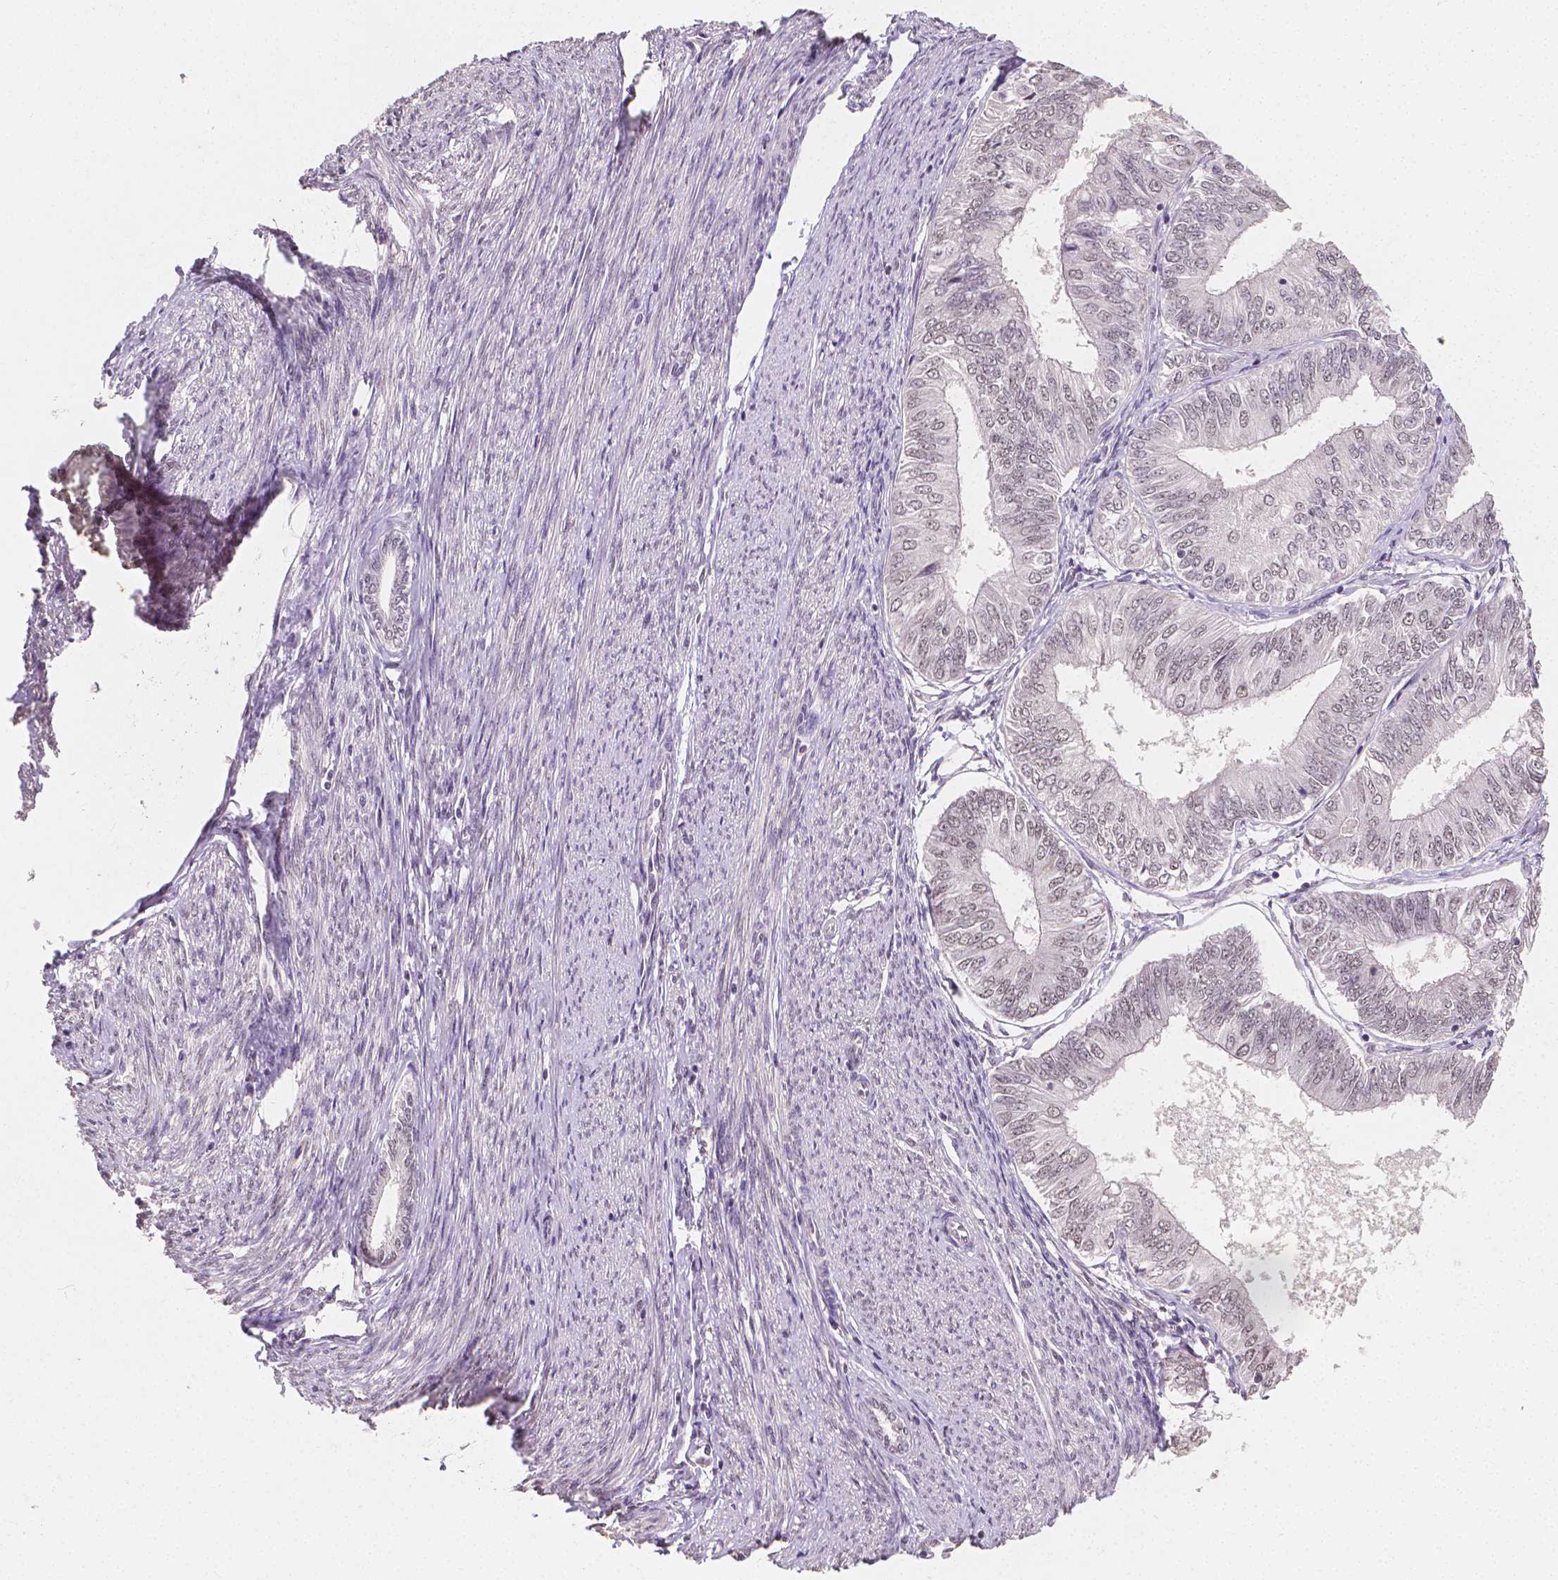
{"staining": {"intensity": "negative", "quantity": "none", "location": "none"}, "tissue": "endometrial cancer", "cell_type": "Tumor cells", "image_type": "cancer", "snomed": [{"axis": "morphology", "description": "Adenocarcinoma, NOS"}, {"axis": "topography", "description": "Endometrium"}], "caption": "Endometrial adenocarcinoma was stained to show a protein in brown. There is no significant staining in tumor cells.", "gene": "NOLC1", "patient": {"sex": "female", "age": 58}}